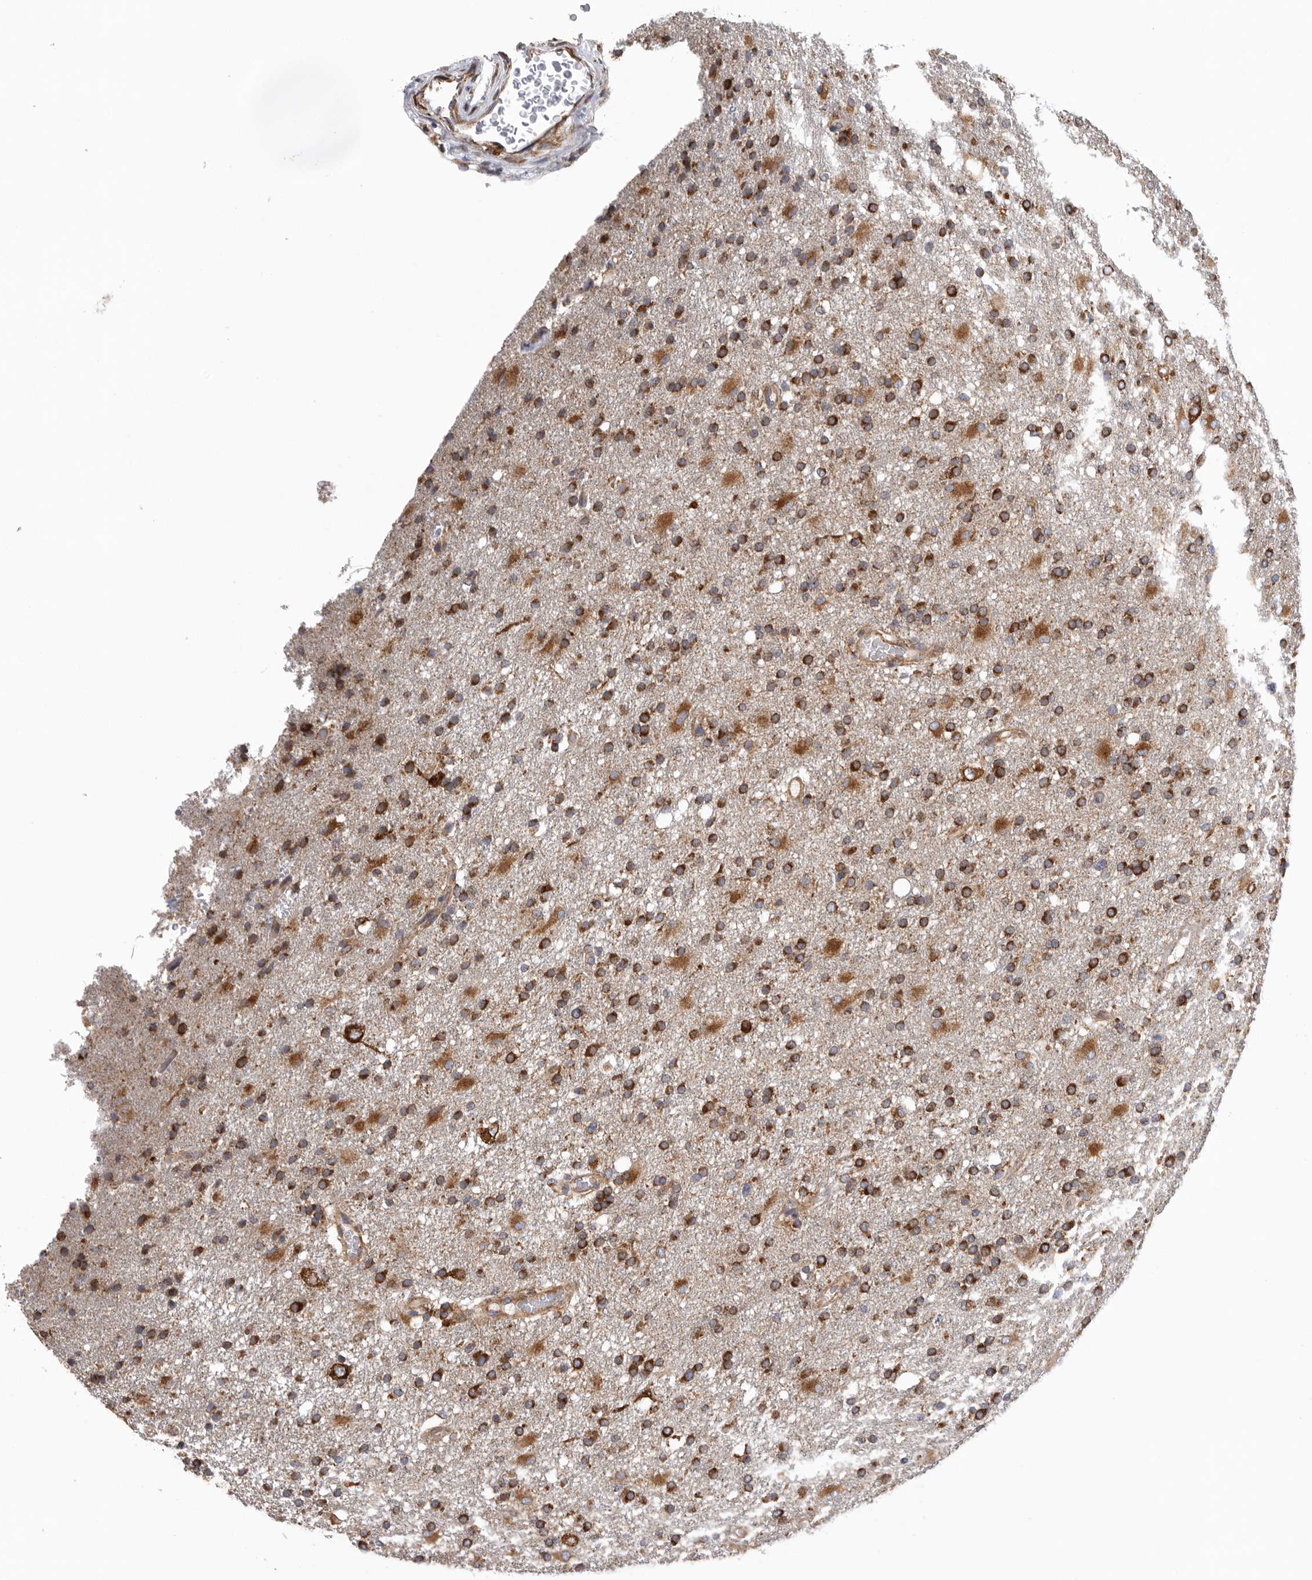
{"staining": {"intensity": "strong", "quantity": ">75%", "location": "cytoplasmic/membranous"}, "tissue": "glioma", "cell_type": "Tumor cells", "image_type": "cancer", "snomed": [{"axis": "morphology", "description": "Glioma, malignant, High grade"}, {"axis": "topography", "description": "Brain"}], "caption": "Protein expression analysis of human glioma reveals strong cytoplasmic/membranous positivity in about >75% of tumor cells.", "gene": "FKBP8", "patient": {"sex": "male", "age": 72}}